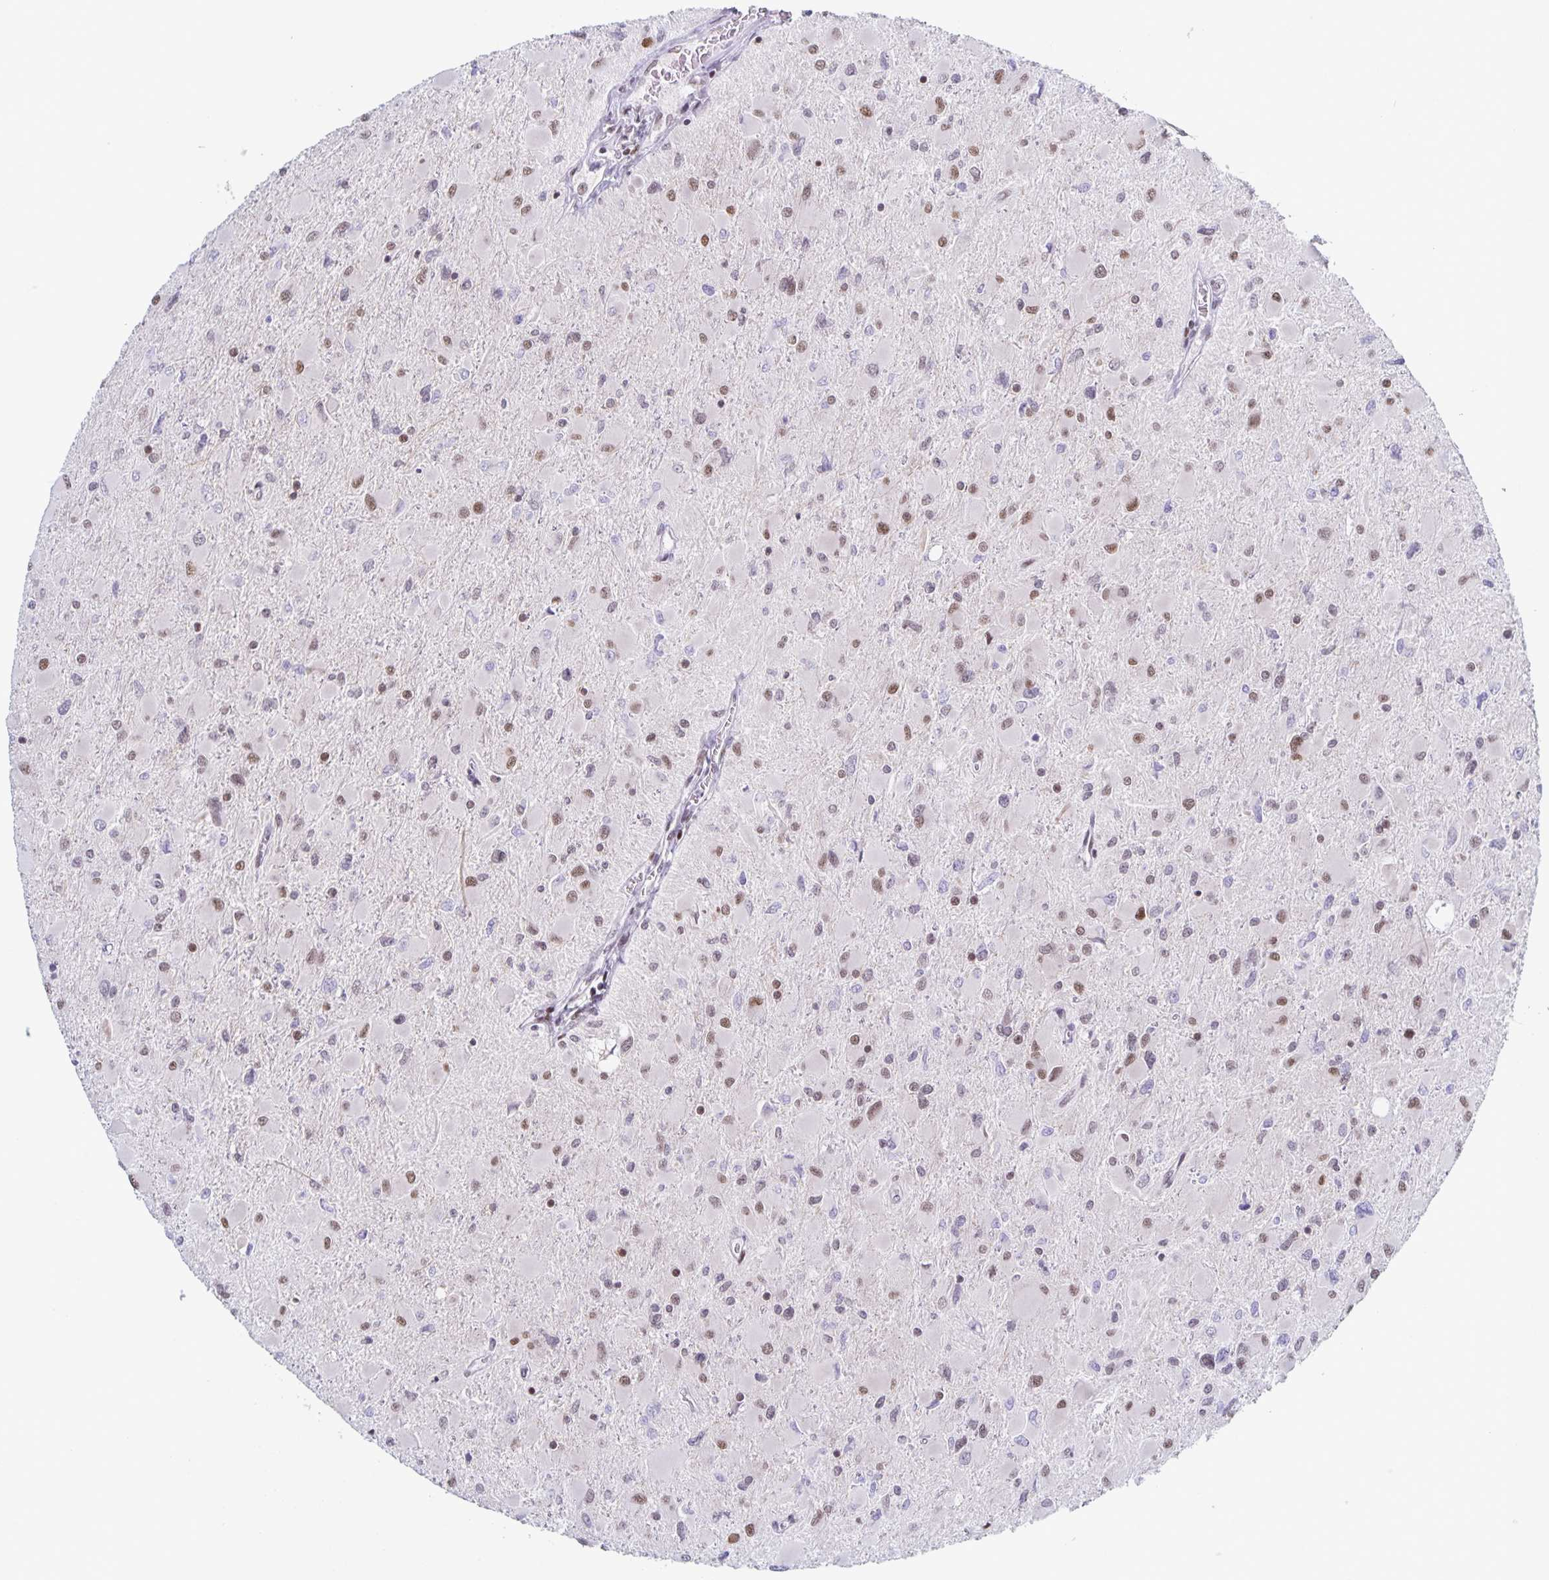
{"staining": {"intensity": "moderate", "quantity": ">75%", "location": "nuclear"}, "tissue": "glioma", "cell_type": "Tumor cells", "image_type": "cancer", "snomed": [{"axis": "morphology", "description": "Glioma, malignant, High grade"}, {"axis": "topography", "description": "Cerebral cortex"}], "caption": "Moderate nuclear expression for a protein is seen in approximately >75% of tumor cells of glioma using immunohistochemistry.", "gene": "JUND", "patient": {"sex": "female", "age": 36}}